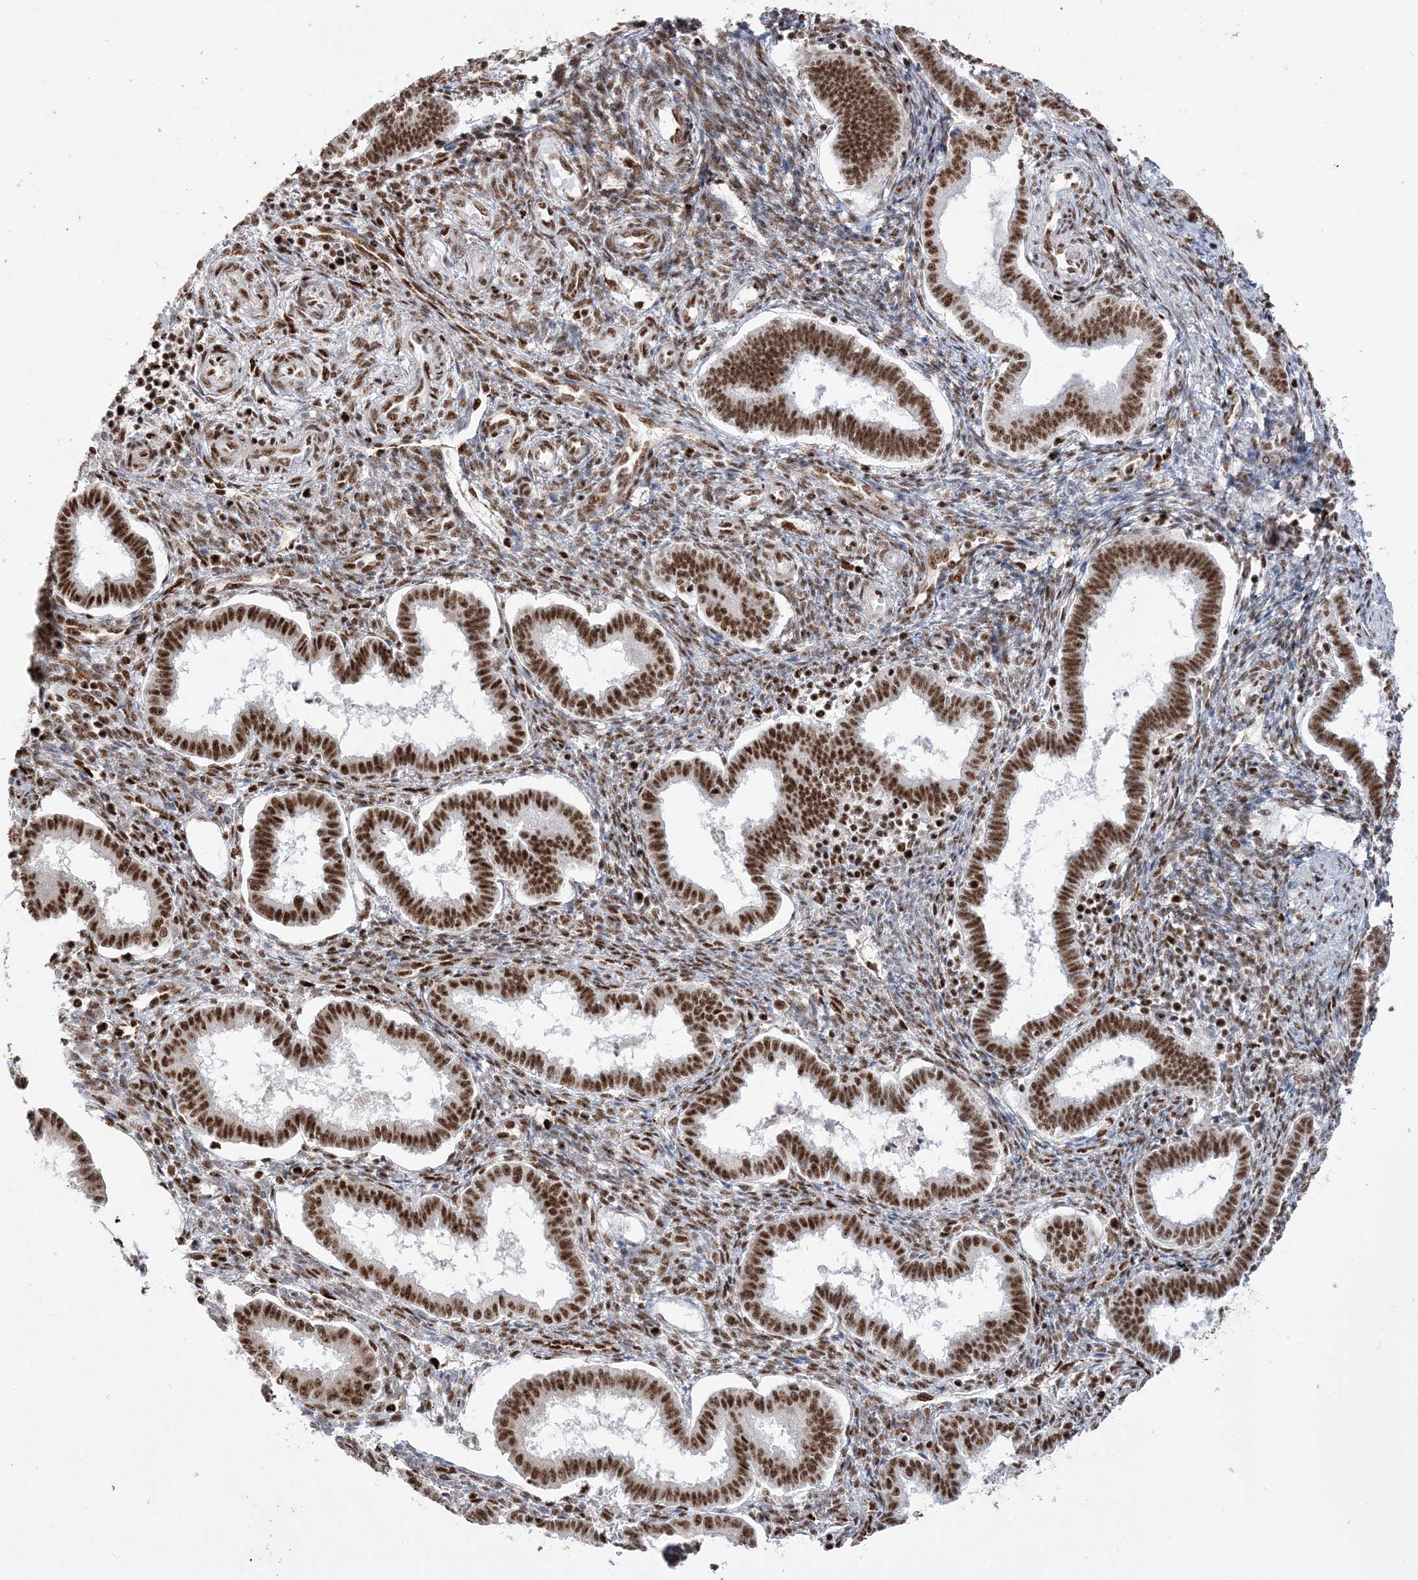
{"staining": {"intensity": "moderate", "quantity": ">75%", "location": "nuclear"}, "tissue": "endometrium", "cell_type": "Cells in endometrial stroma", "image_type": "normal", "snomed": [{"axis": "morphology", "description": "Normal tissue, NOS"}, {"axis": "topography", "description": "Endometrium"}], "caption": "A histopathology image of human endometrium stained for a protein displays moderate nuclear brown staining in cells in endometrial stroma. (DAB IHC with brightfield microscopy, high magnification).", "gene": "RBM17", "patient": {"sex": "female", "age": 24}}